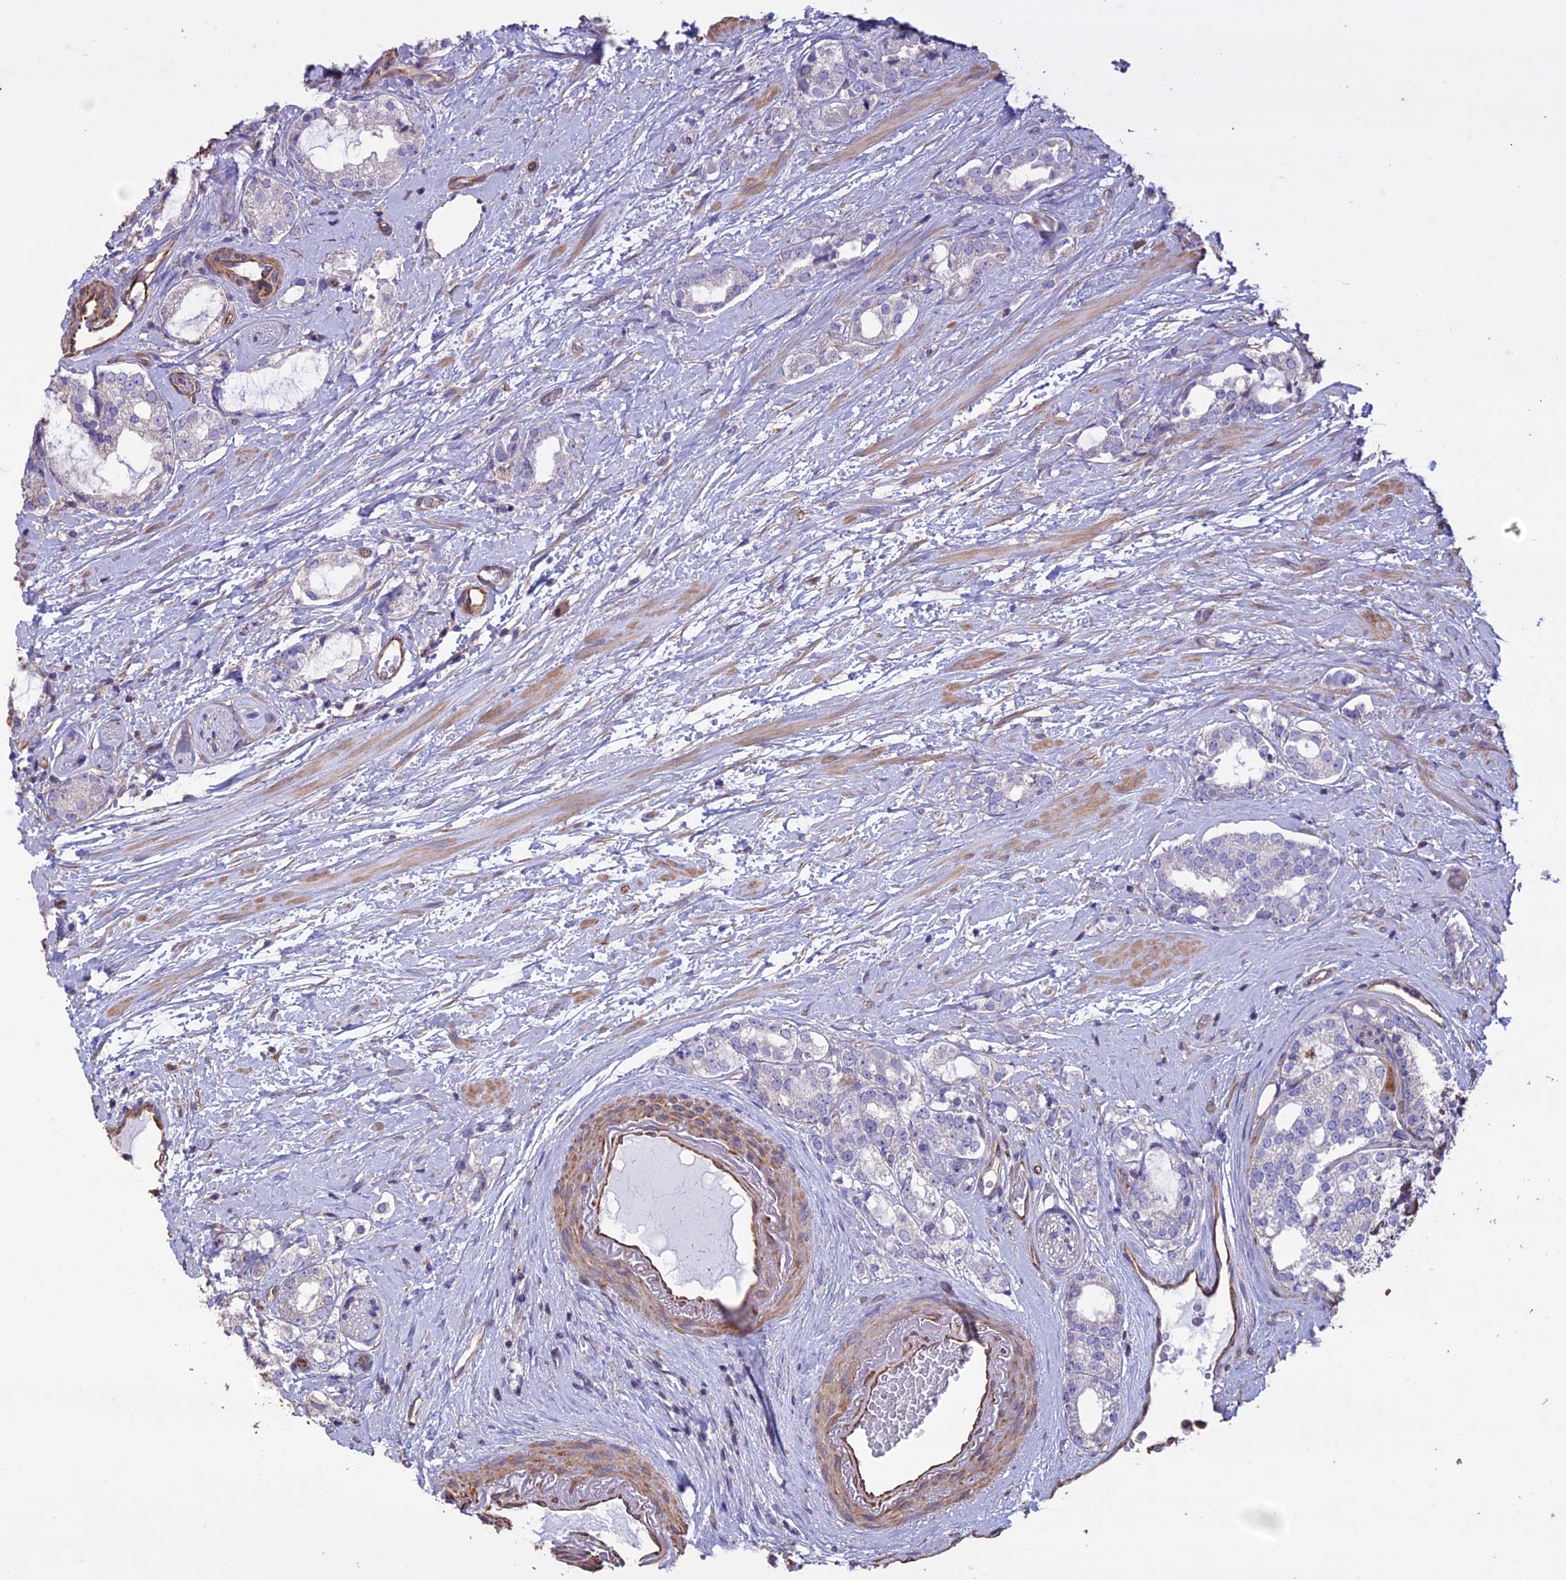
{"staining": {"intensity": "negative", "quantity": "none", "location": "none"}, "tissue": "prostate cancer", "cell_type": "Tumor cells", "image_type": "cancer", "snomed": [{"axis": "morphology", "description": "Adenocarcinoma, High grade"}, {"axis": "topography", "description": "Prostate"}], "caption": "Immunohistochemical staining of human prostate high-grade adenocarcinoma reveals no significant staining in tumor cells. (DAB (3,3'-diaminobenzidine) immunohistochemistry with hematoxylin counter stain).", "gene": "CCDC148", "patient": {"sex": "male", "age": 64}}